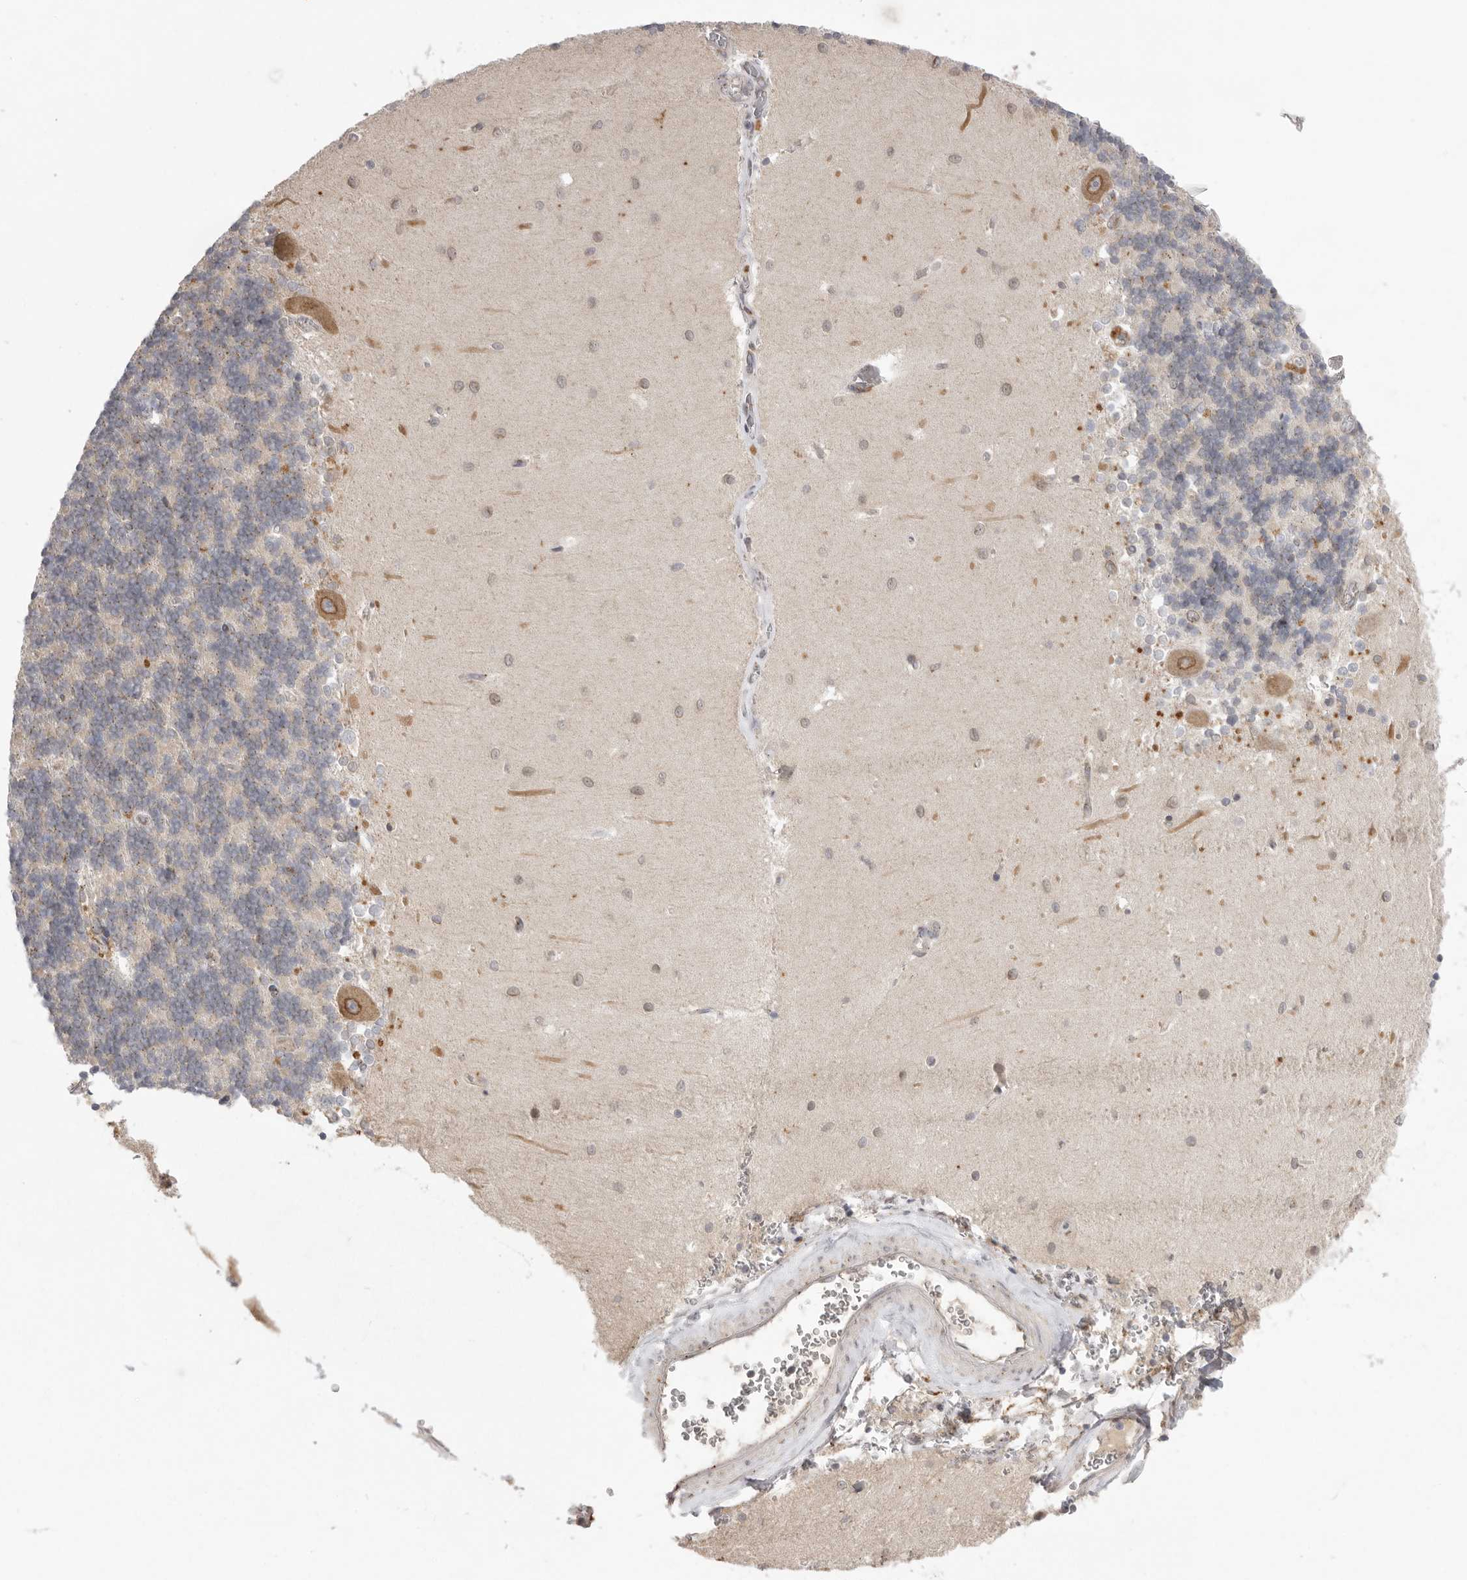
{"staining": {"intensity": "negative", "quantity": "none", "location": "none"}, "tissue": "cerebellum", "cell_type": "Cells in granular layer", "image_type": "normal", "snomed": [{"axis": "morphology", "description": "Normal tissue, NOS"}, {"axis": "topography", "description": "Cerebellum"}], "caption": "IHC of unremarkable human cerebellum displays no positivity in cells in granular layer. The staining was performed using DAB to visualize the protein expression in brown, while the nuclei were stained in blue with hematoxylin (Magnification: 20x).", "gene": "TLR3", "patient": {"sex": "male", "age": 37}}